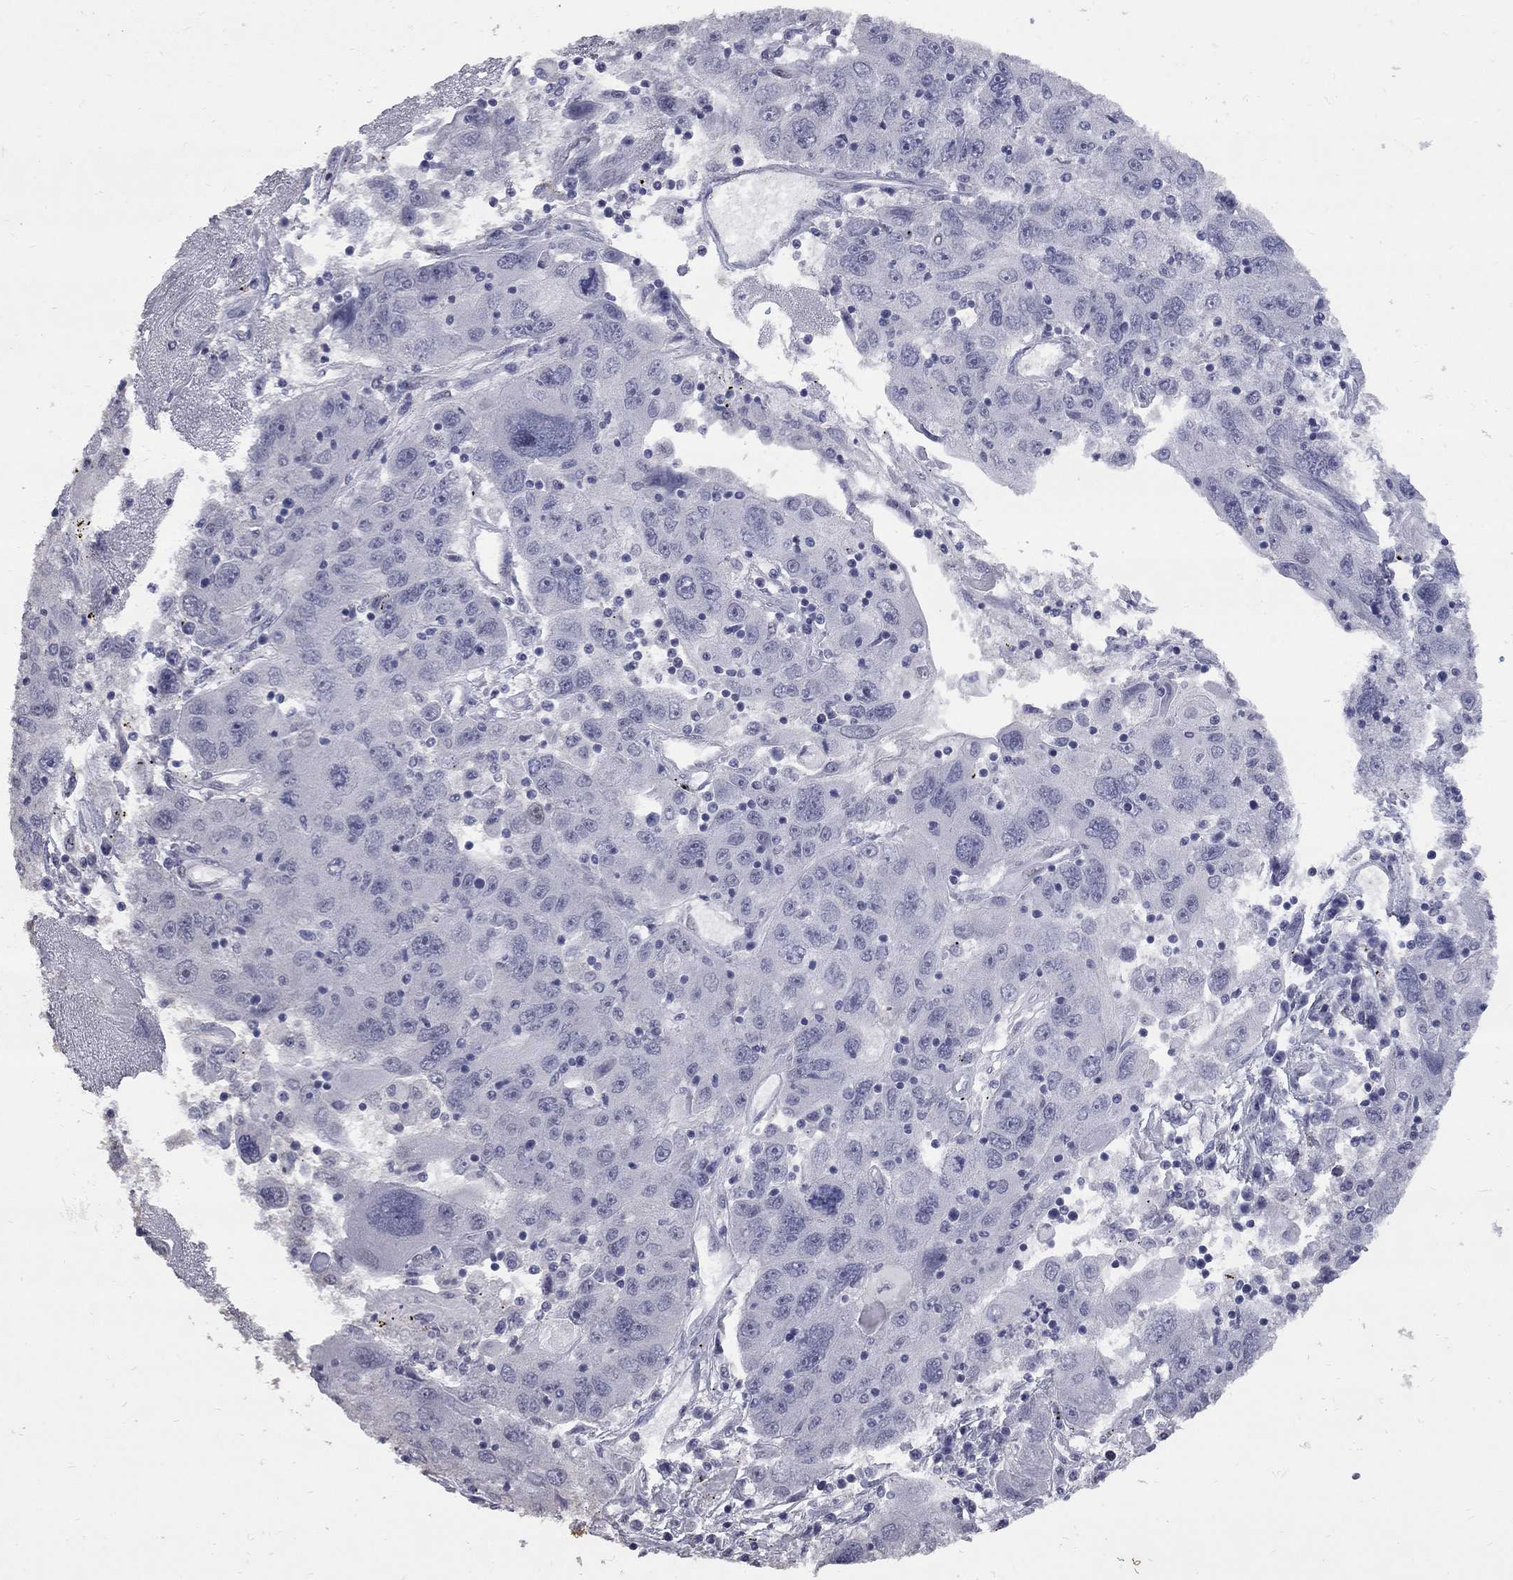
{"staining": {"intensity": "negative", "quantity": "none", "location": "none"}, "tissue": "stomach cancer", "cell_type": "Tumor cells", "image_type": "cancer", "snomed": [{"axis": "morphology", "description": "Adenocarcinoma, NOS"}, {"axis": "topography", "description": "Stomach"}], "caption": "Tumor cells are negative for brown protein staining in stomach cancer.", "gene": "ZNF154", "patient": {"sex": "male", "age": 56}}